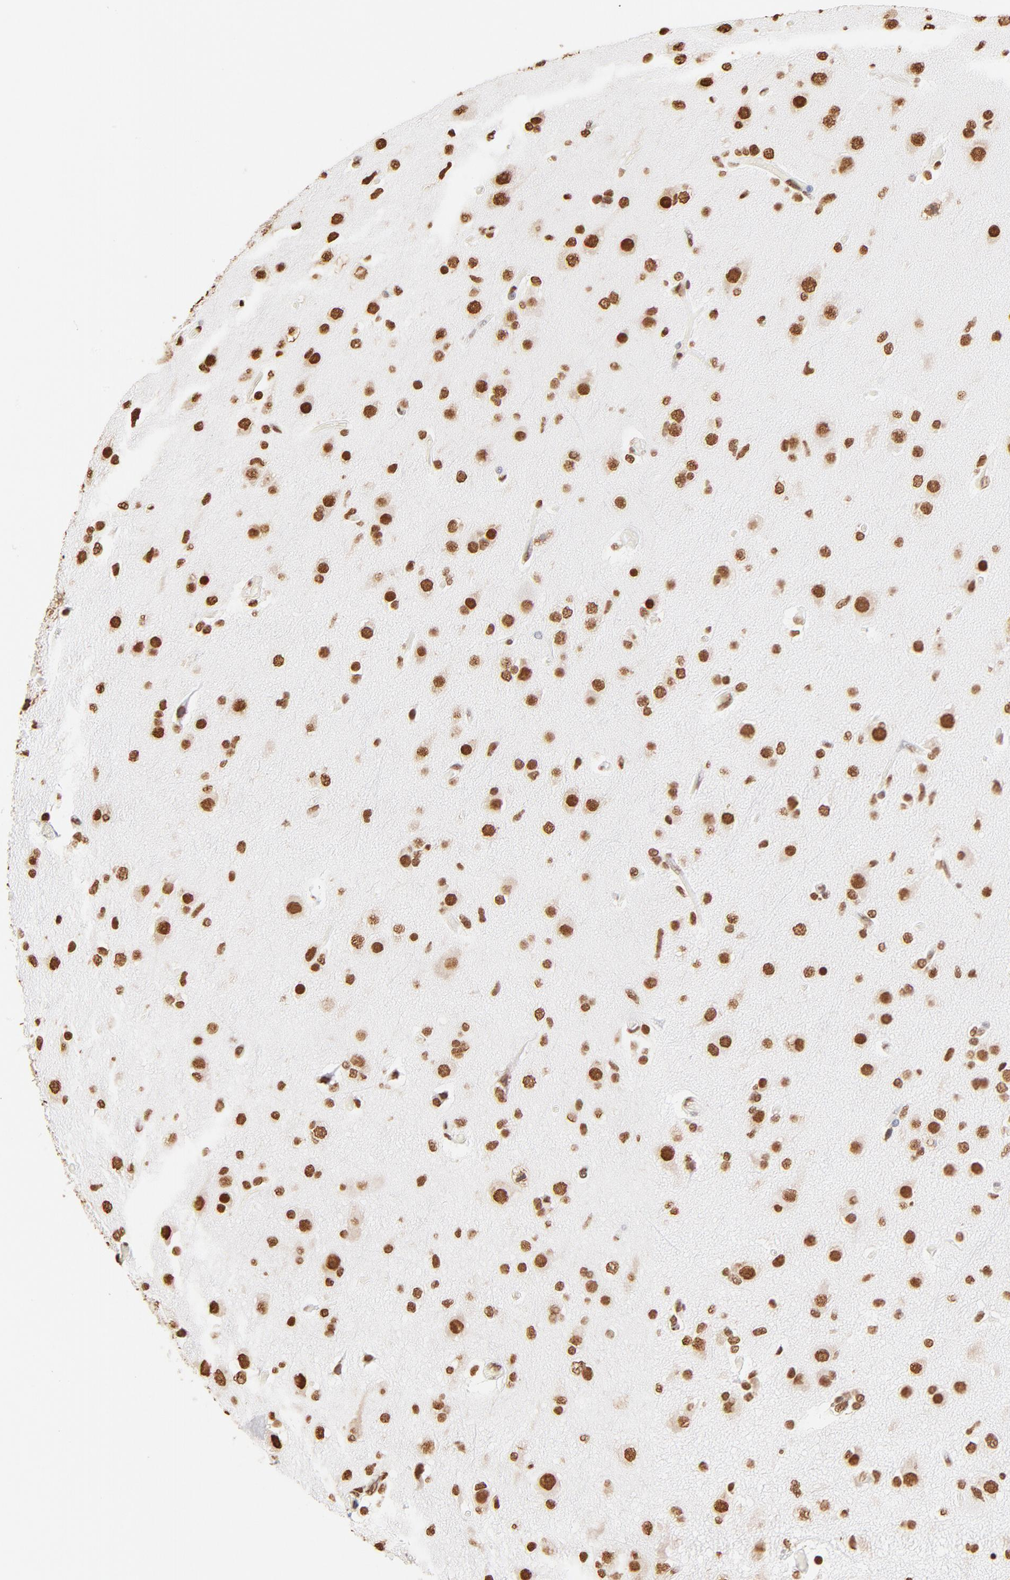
{"staining": {"intensity": "strong", "quantity": ">75%", "location": "nuclear"}, "tissue": "glioma", "cell_type": "Tumor cells", "image_type": "cancer", "snomed": [{"axis": "morphology", "description": "Glioma, malignant, High grade"}, {"axis": "topography", "description": "Brain"}], "caption": "Glioma tissue exhibits strong nuclear expression in about >75% of tumor cells", "gene": "ZNF540", "patient": {"sex": "male", "age": 33}}